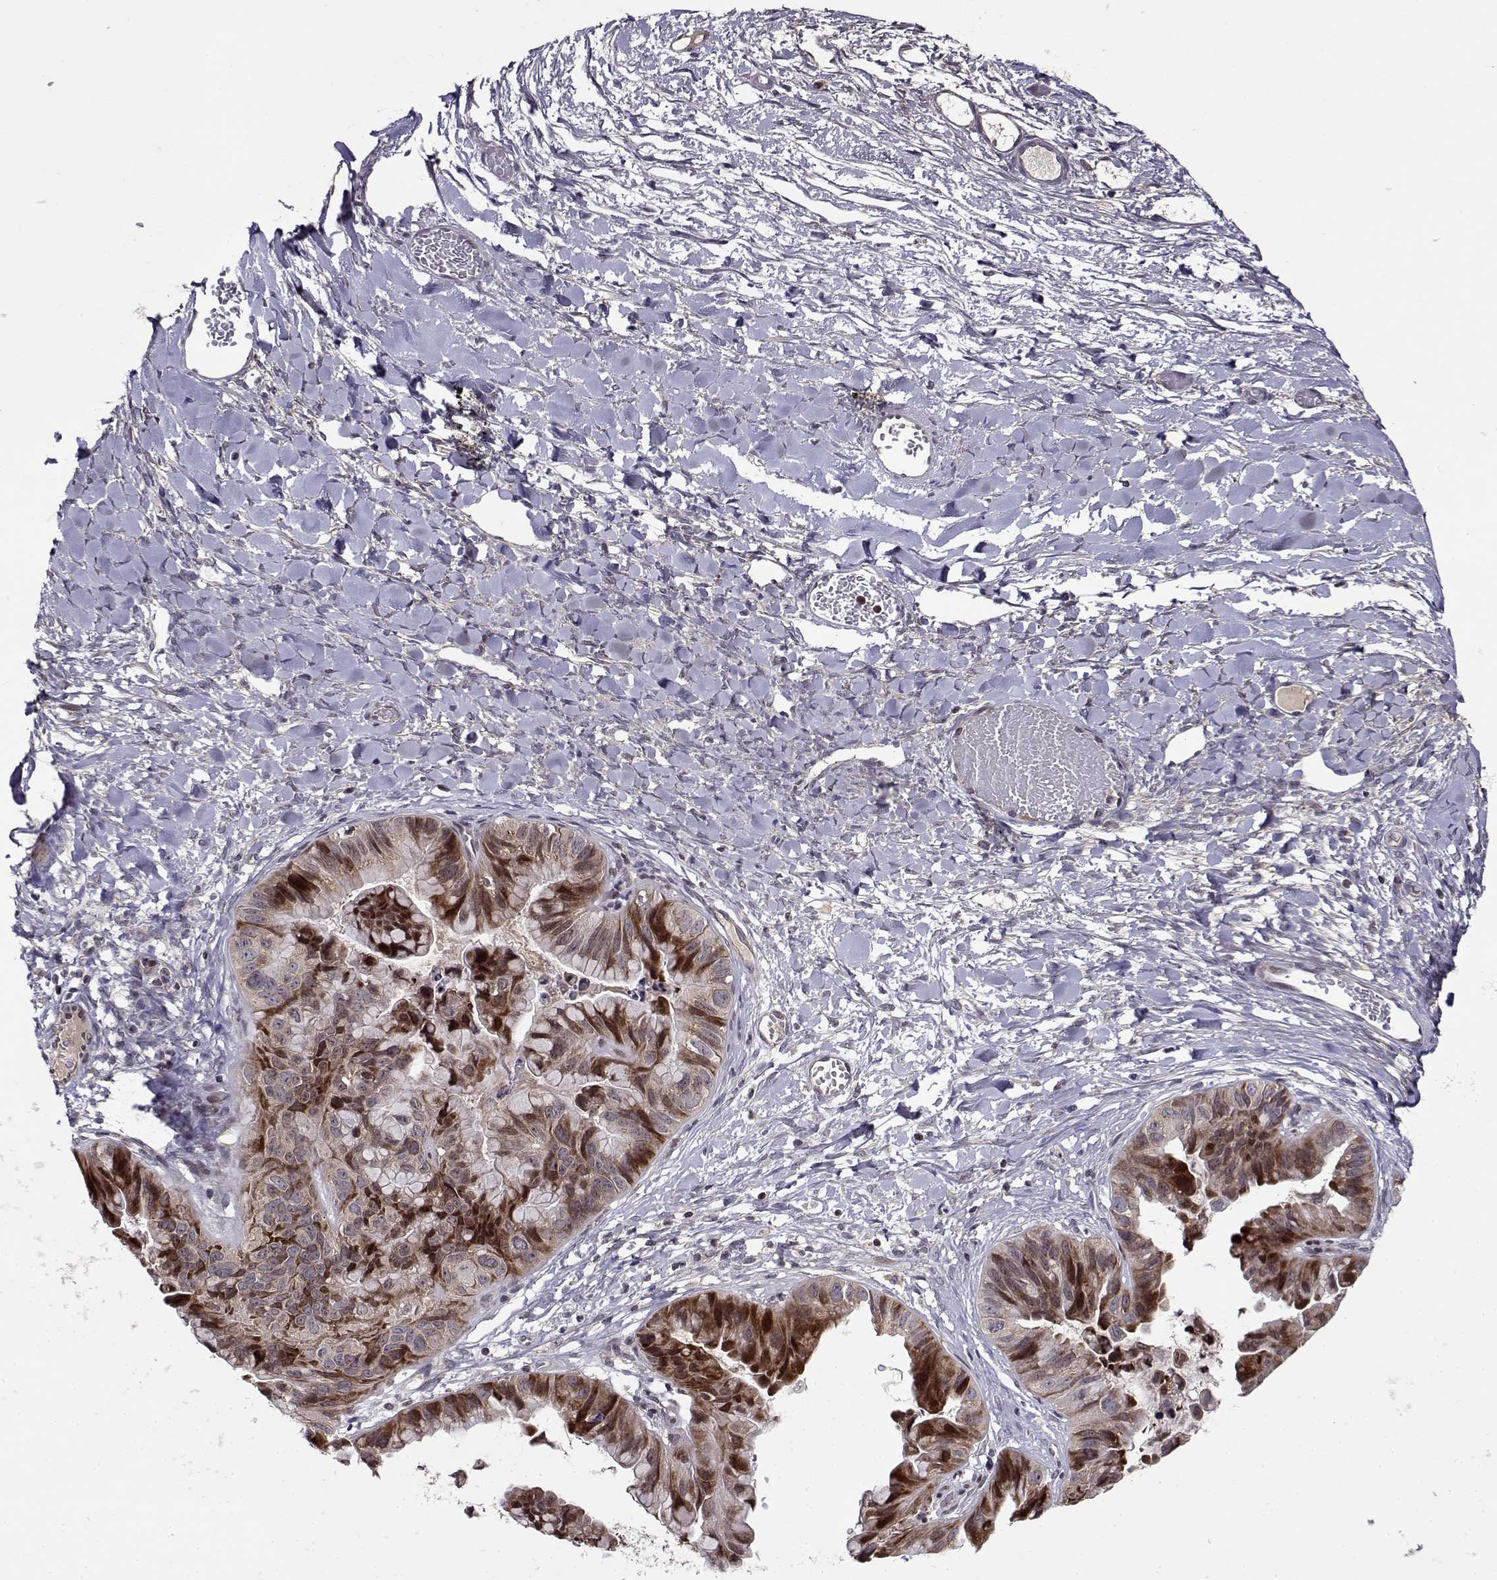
{"staining": {"intensity": "strong", "quantity": "25%-75%", "location": "cytoplasmic/membranous"}, "tissue": "ovarian cancer", "cell_type": "Tumor cells", "image_type": "cancer", "snomed": [{"axis": "morphology", "description": "Cystadenocarcinoma, mucinous, NOS"}, {"axis": "topography", "description": "Ovary"}], "caption": "IHC image of neoplastic tissue: ovarian cancer (mucinous cystadenocarcinoma) stained using IHC demonstrates high levels of strong protein expression localized specifically in the cytoplasmic/membranous of tumor cells, appearing as a cytoplasmic/membranous brown color.", "gene": "RPL31", "patient": {"sex": "female", "age": 76}}